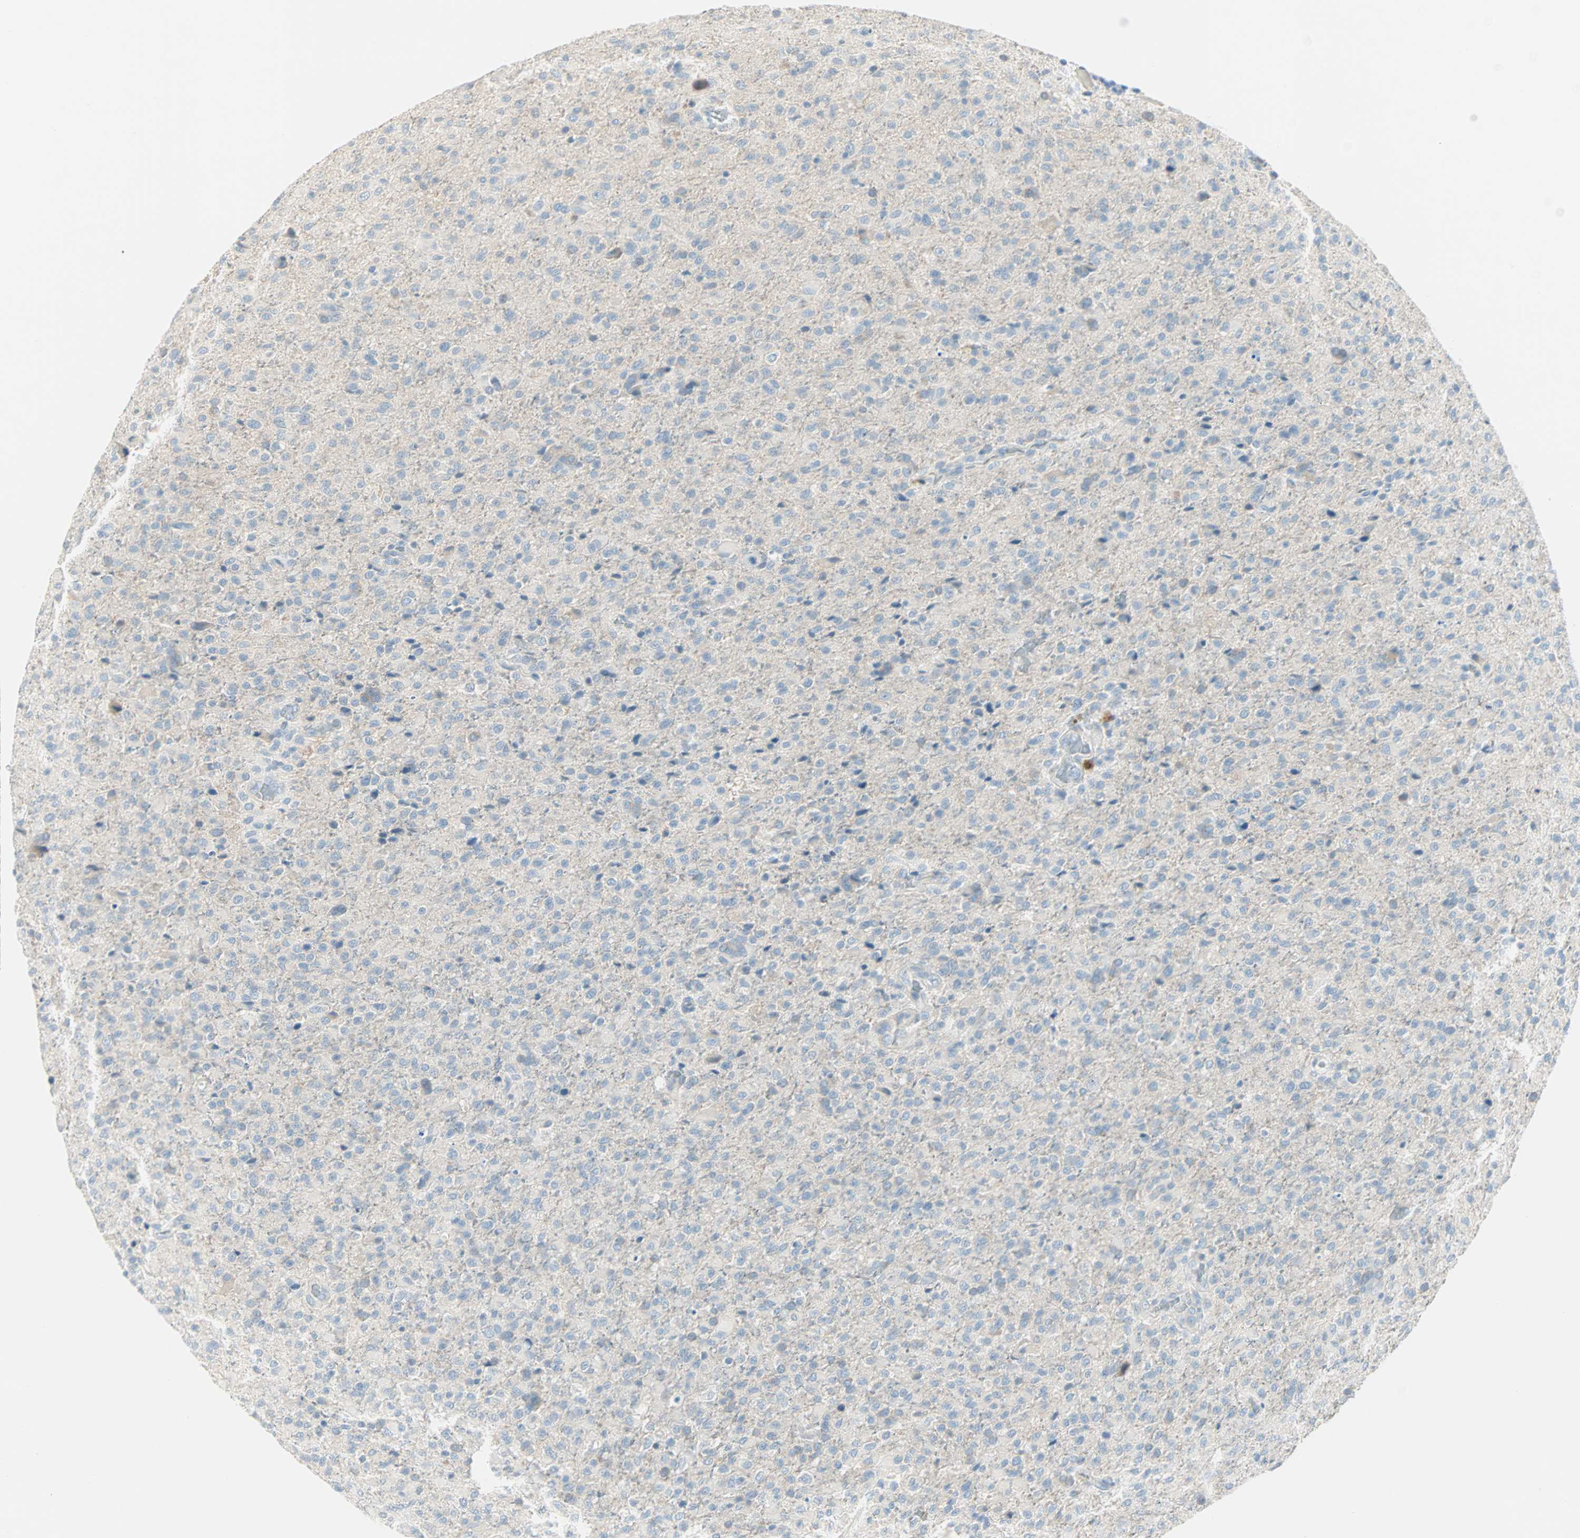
{"staining": {"intensity": "negative", "quantity": "none", "location": "none"}, "tissue": "glioma", "cell_type": "Tumor cells", "image_type": "cancer", "snomed": [{"axis": "morphology", "description": "Glioma, malignant, High grade"}, {"axis": "topography", "description": "Brain"}], "caption": "This micrograph is of glioma stained with immunohistochemistry (IHC) to label a protein in brown with the nuclei are counter-stained blue. There is no staining in tumor cells.", "gene": "SULT1C2", "patient": {"sex": "male", "age": 71}}